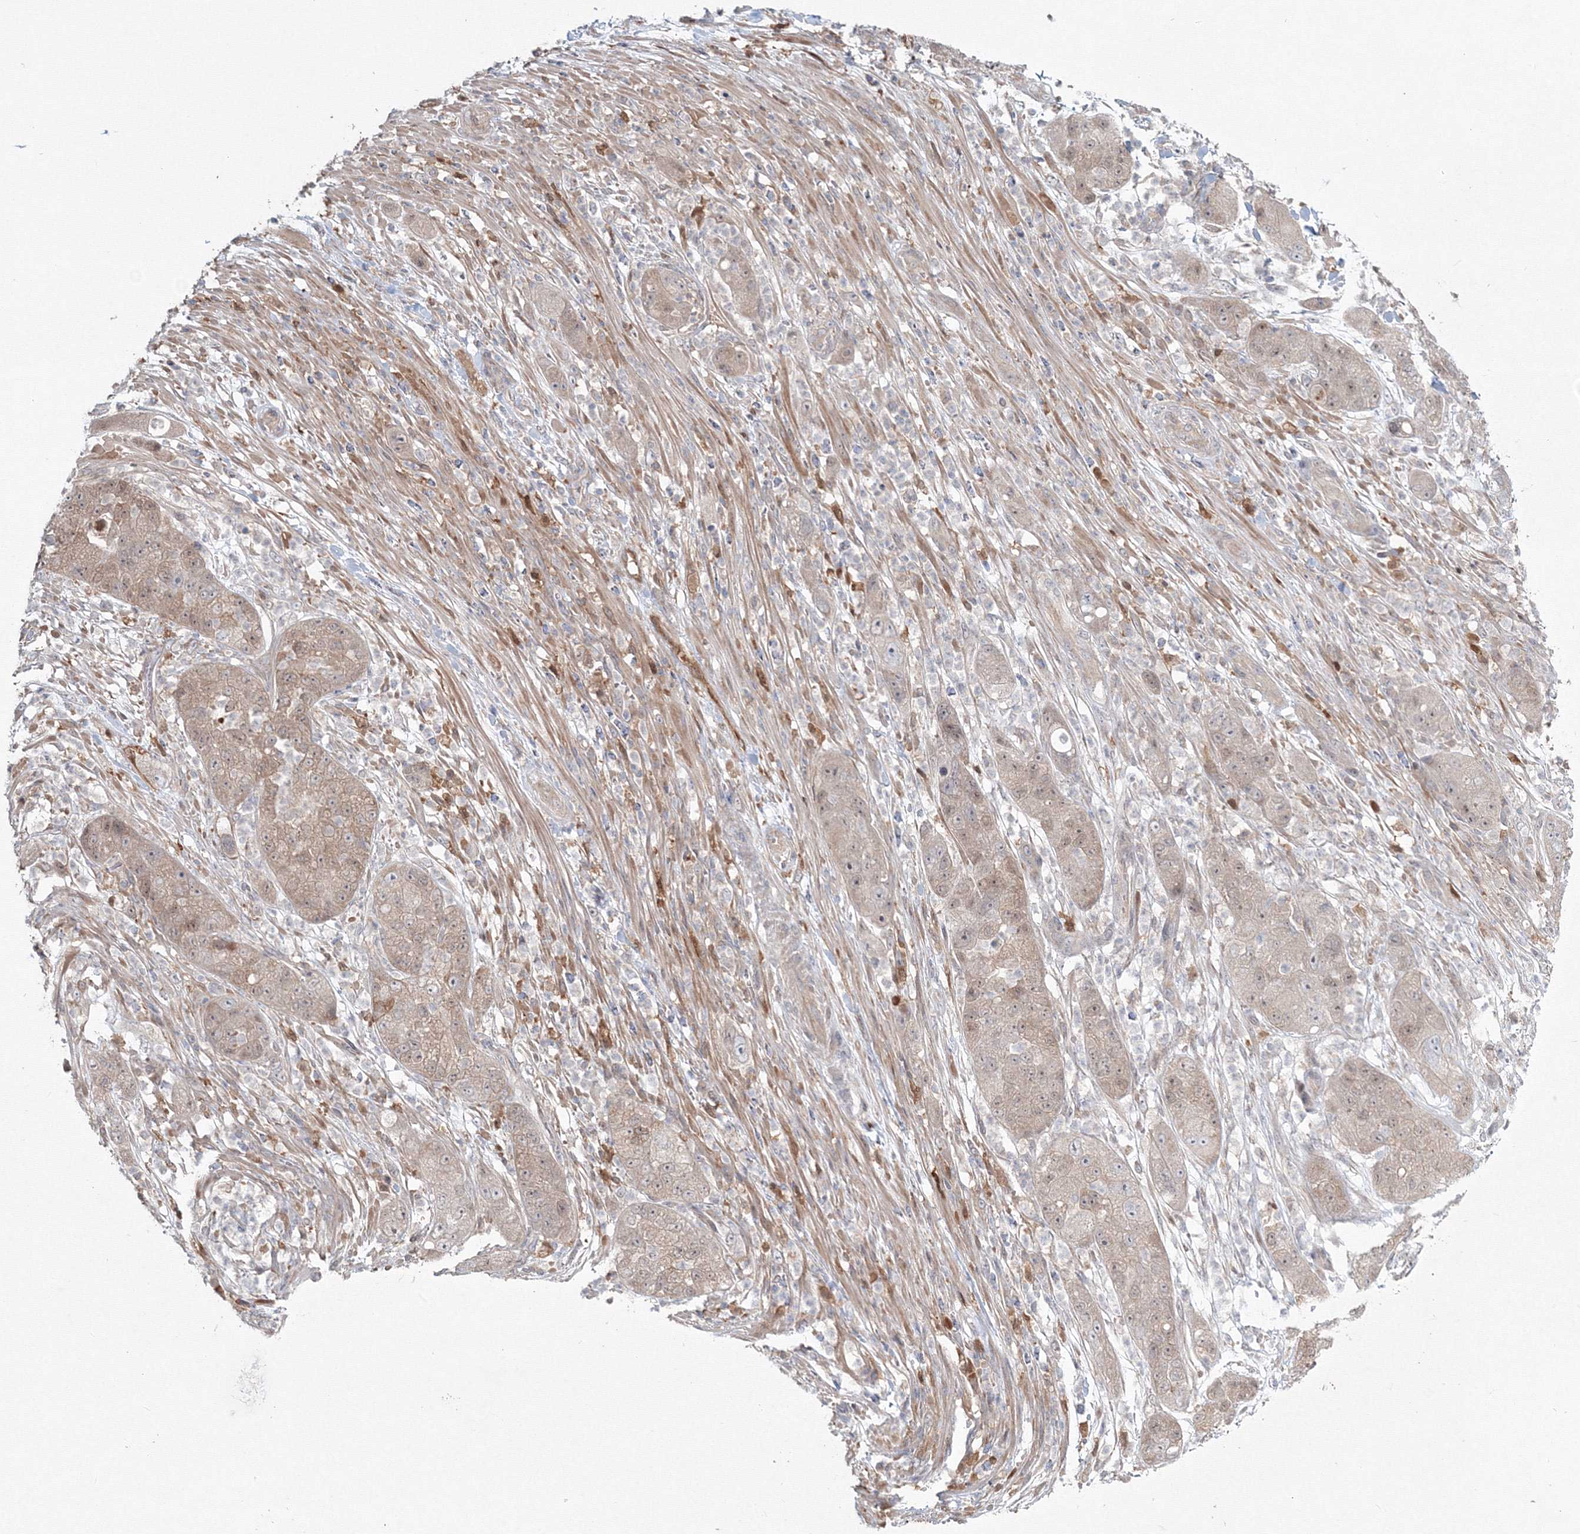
{"staining": {"intensity": "weak", "quantity": ">75%", "location": "cytoplasmic/membranous"}, "tissue": "pancreatic cancer", "cell_type": "Tumor cells", "image_type": "cancer", "snomed": [{"axis": "morphology", "description": "Adenocarcinoma, NOS"}, {"axis": "topography", "description": "Pancreas"}], "caption": "IHC (DAB (3,3'-diaminobenzidine)) staining of pancreatic adenocarcinoma shows weak cytoplasmic/membranous protein staining in about >75% of tumor cells. (DAB IHC, brown staining for protein, blue staining for nuclei).", "gene": "MKRN2", "patient": {"sex": "female", "age": 78}}